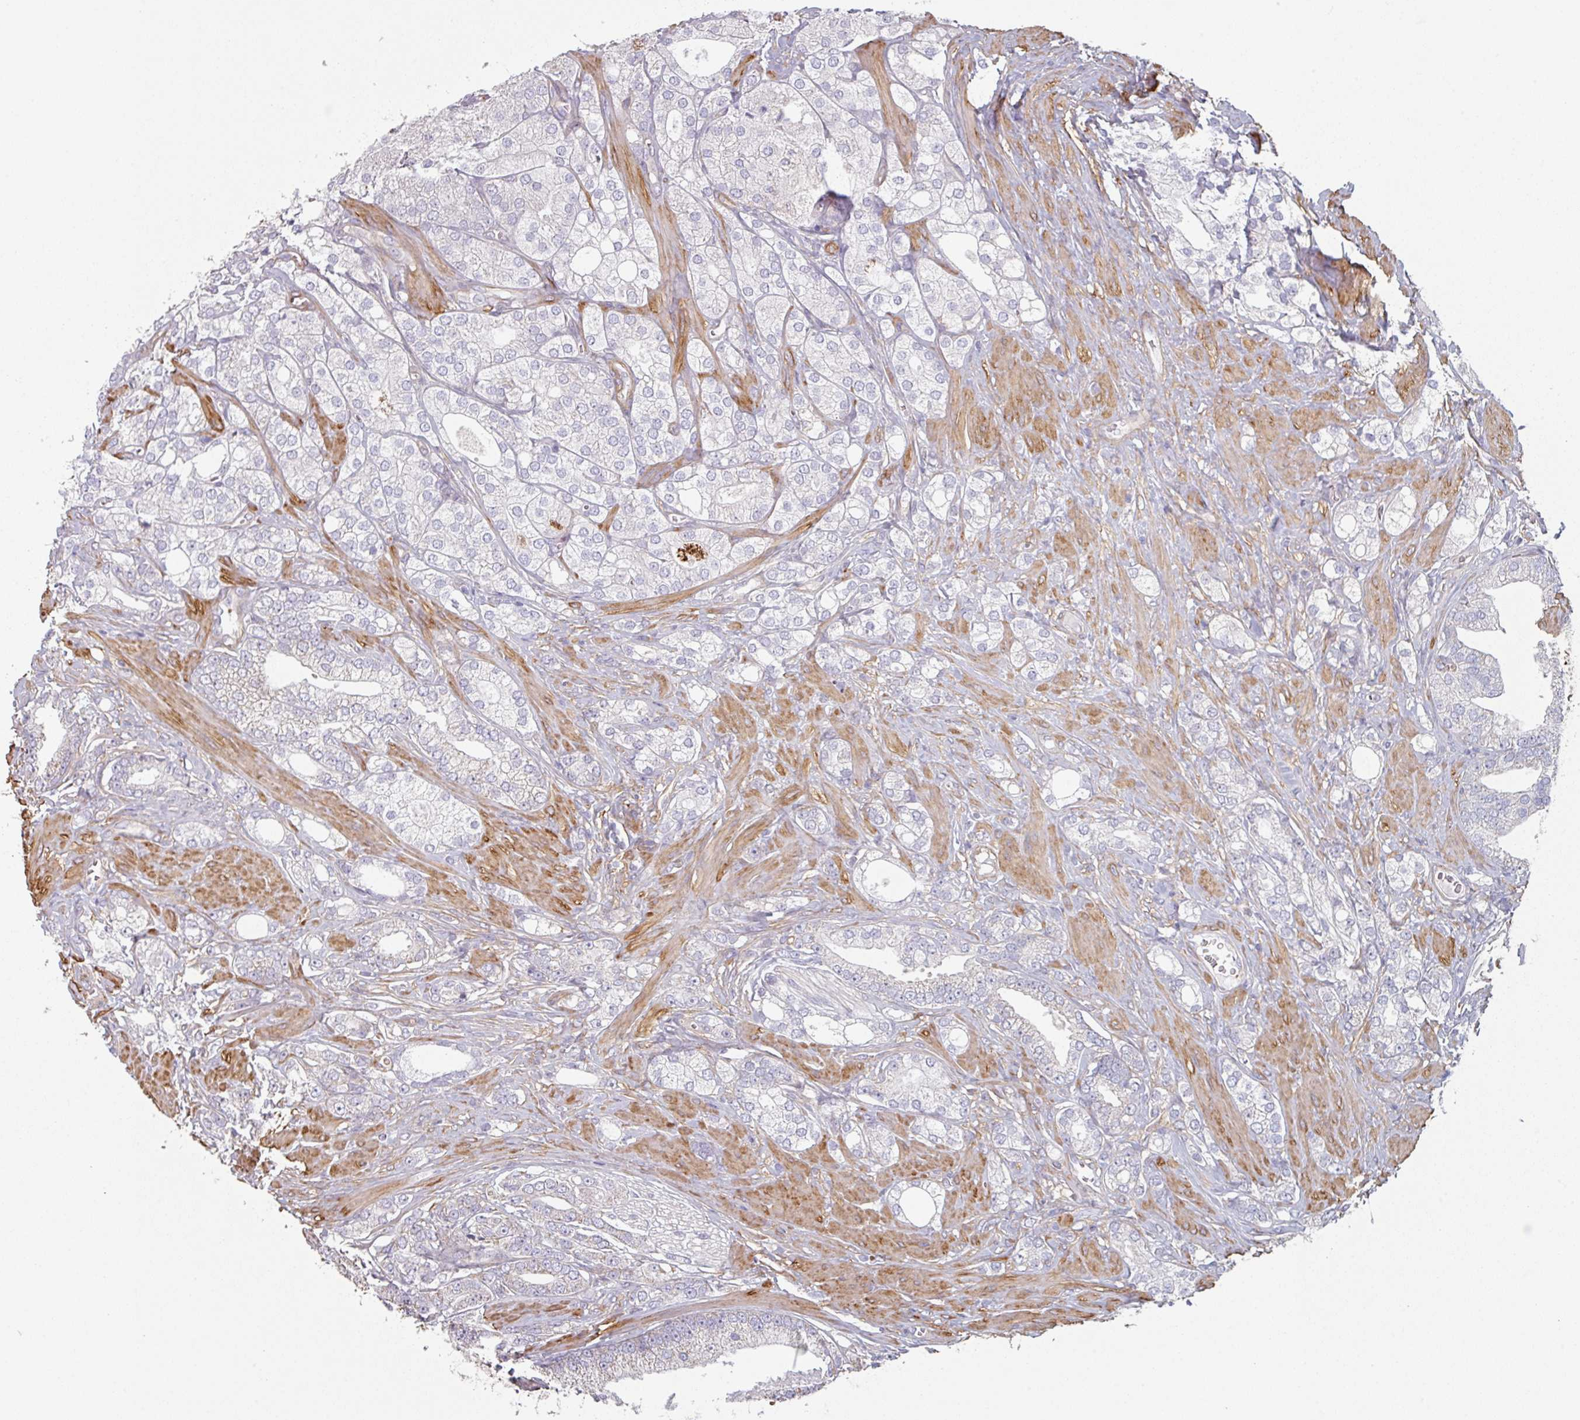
{"staining": {"intensity": "negative", "quantity": "none", "location": "none"}, "tissue": "prostate cancer", "cell_type": "Tumor cells", "image_type": "cancer", "snomed": [{"axis": "morphology", "description": "Adenocarcinoma, High grade"}, {"axis": "topography", "description": "Prostate"}], "caption": "This is an immunohistochemistry (IHC) histopathology image of prostate high-grade adenocarcinoma. There is no staining in tumor cells.", "gene": "GSTA4", "patient": {"sex": "male", "age": 50}}